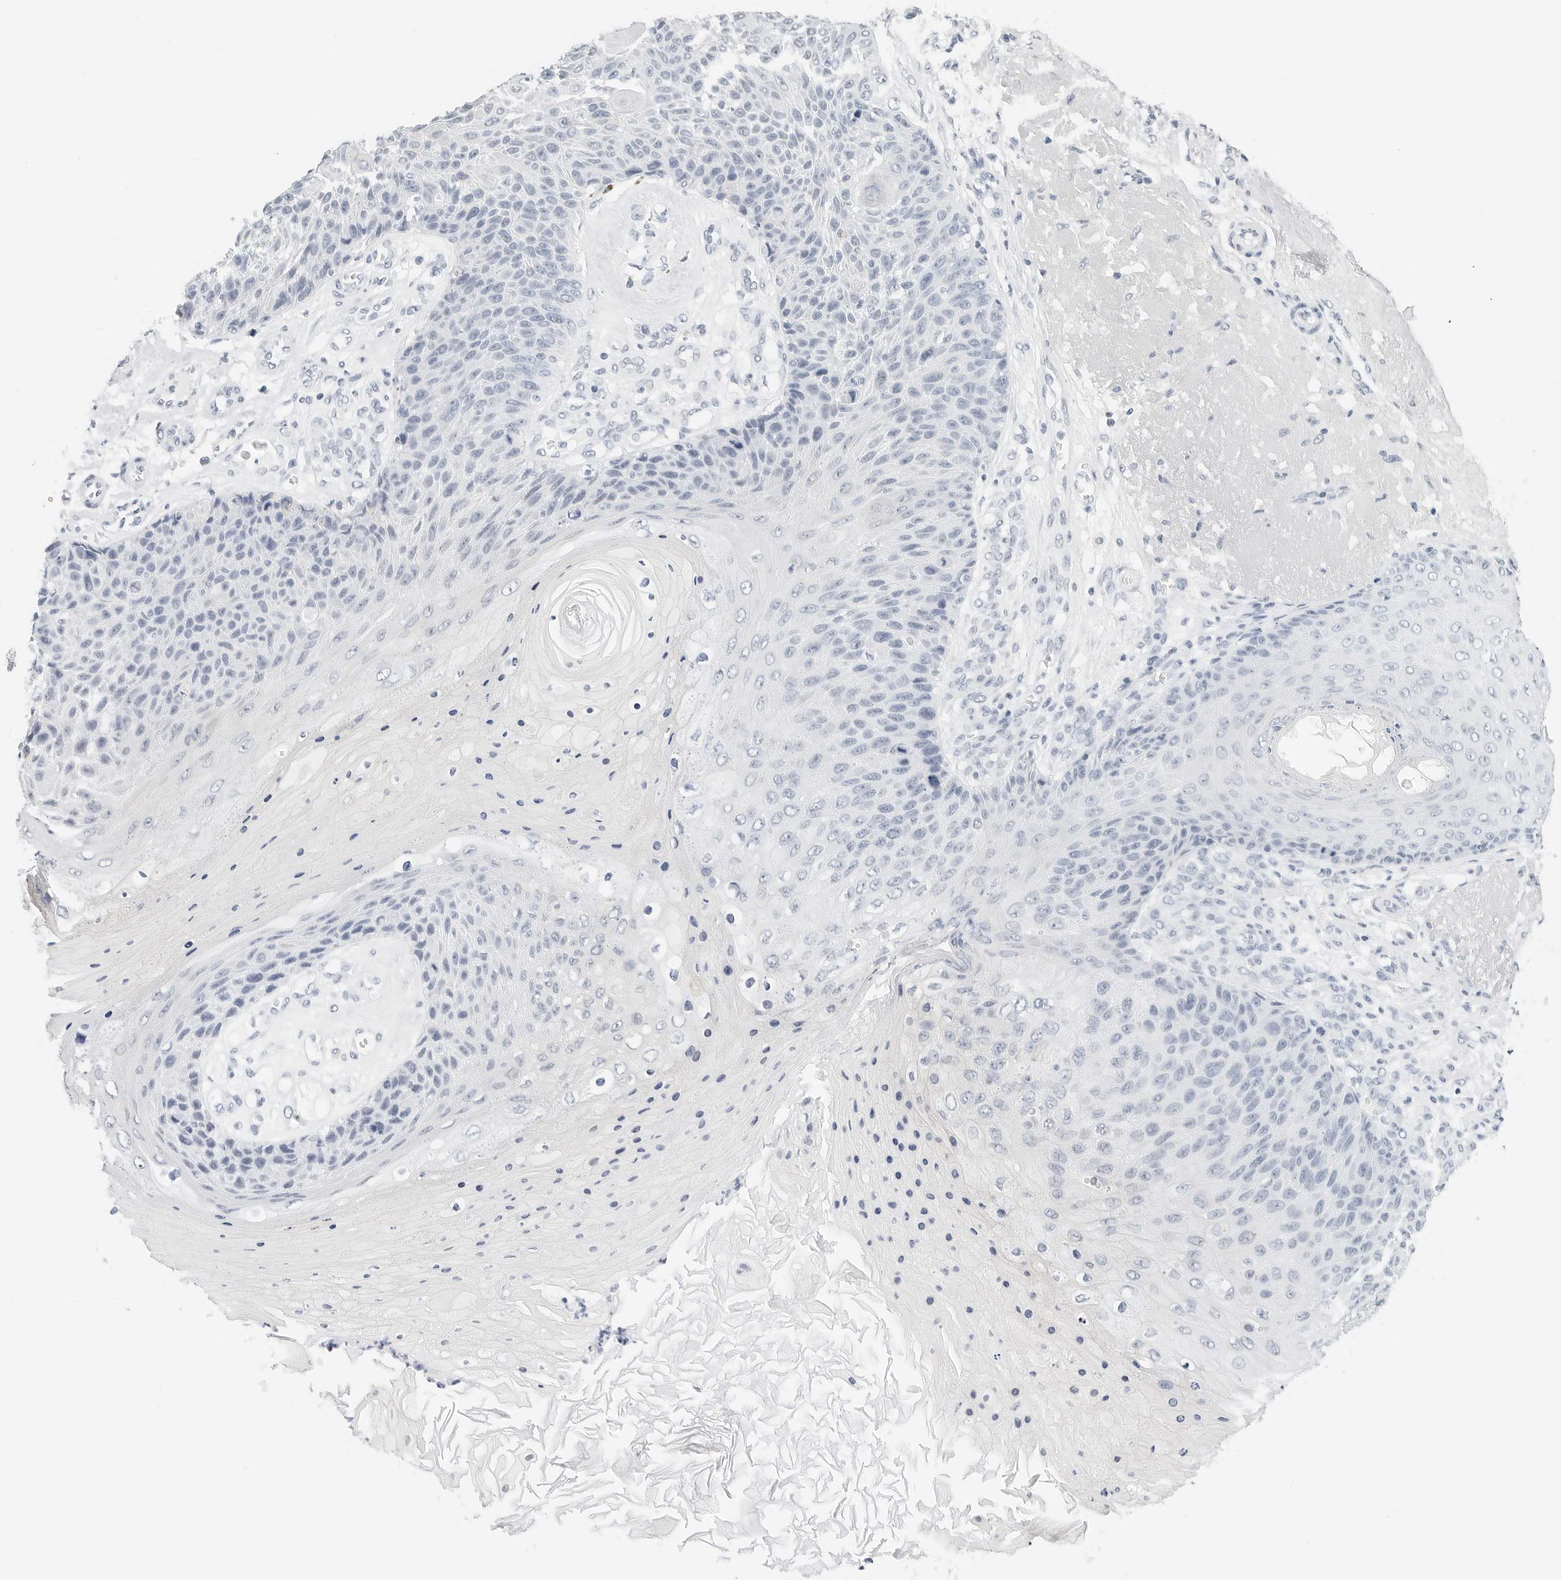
{"staining": {"intensity": "negative", "quantity": "none", "location": "none"}, "tissue": "skin cancer", "cell_type": "Tumor cells", "image_type": "cancer", "snomed": [{"axis": "morphology", "description": "Squamous cell carcinoma, NOS"}, {"axis": "topography", "description": "Skin"}], "caption": "High magnification brightfield microscopy of skin squamous cell carcinoma stained with DAB (brown) and counterstained with hematoxylin (blue): tumor cells show no significant positivity.", "gene": "CD22", "patient": {"sex": "female", "age": 88}}